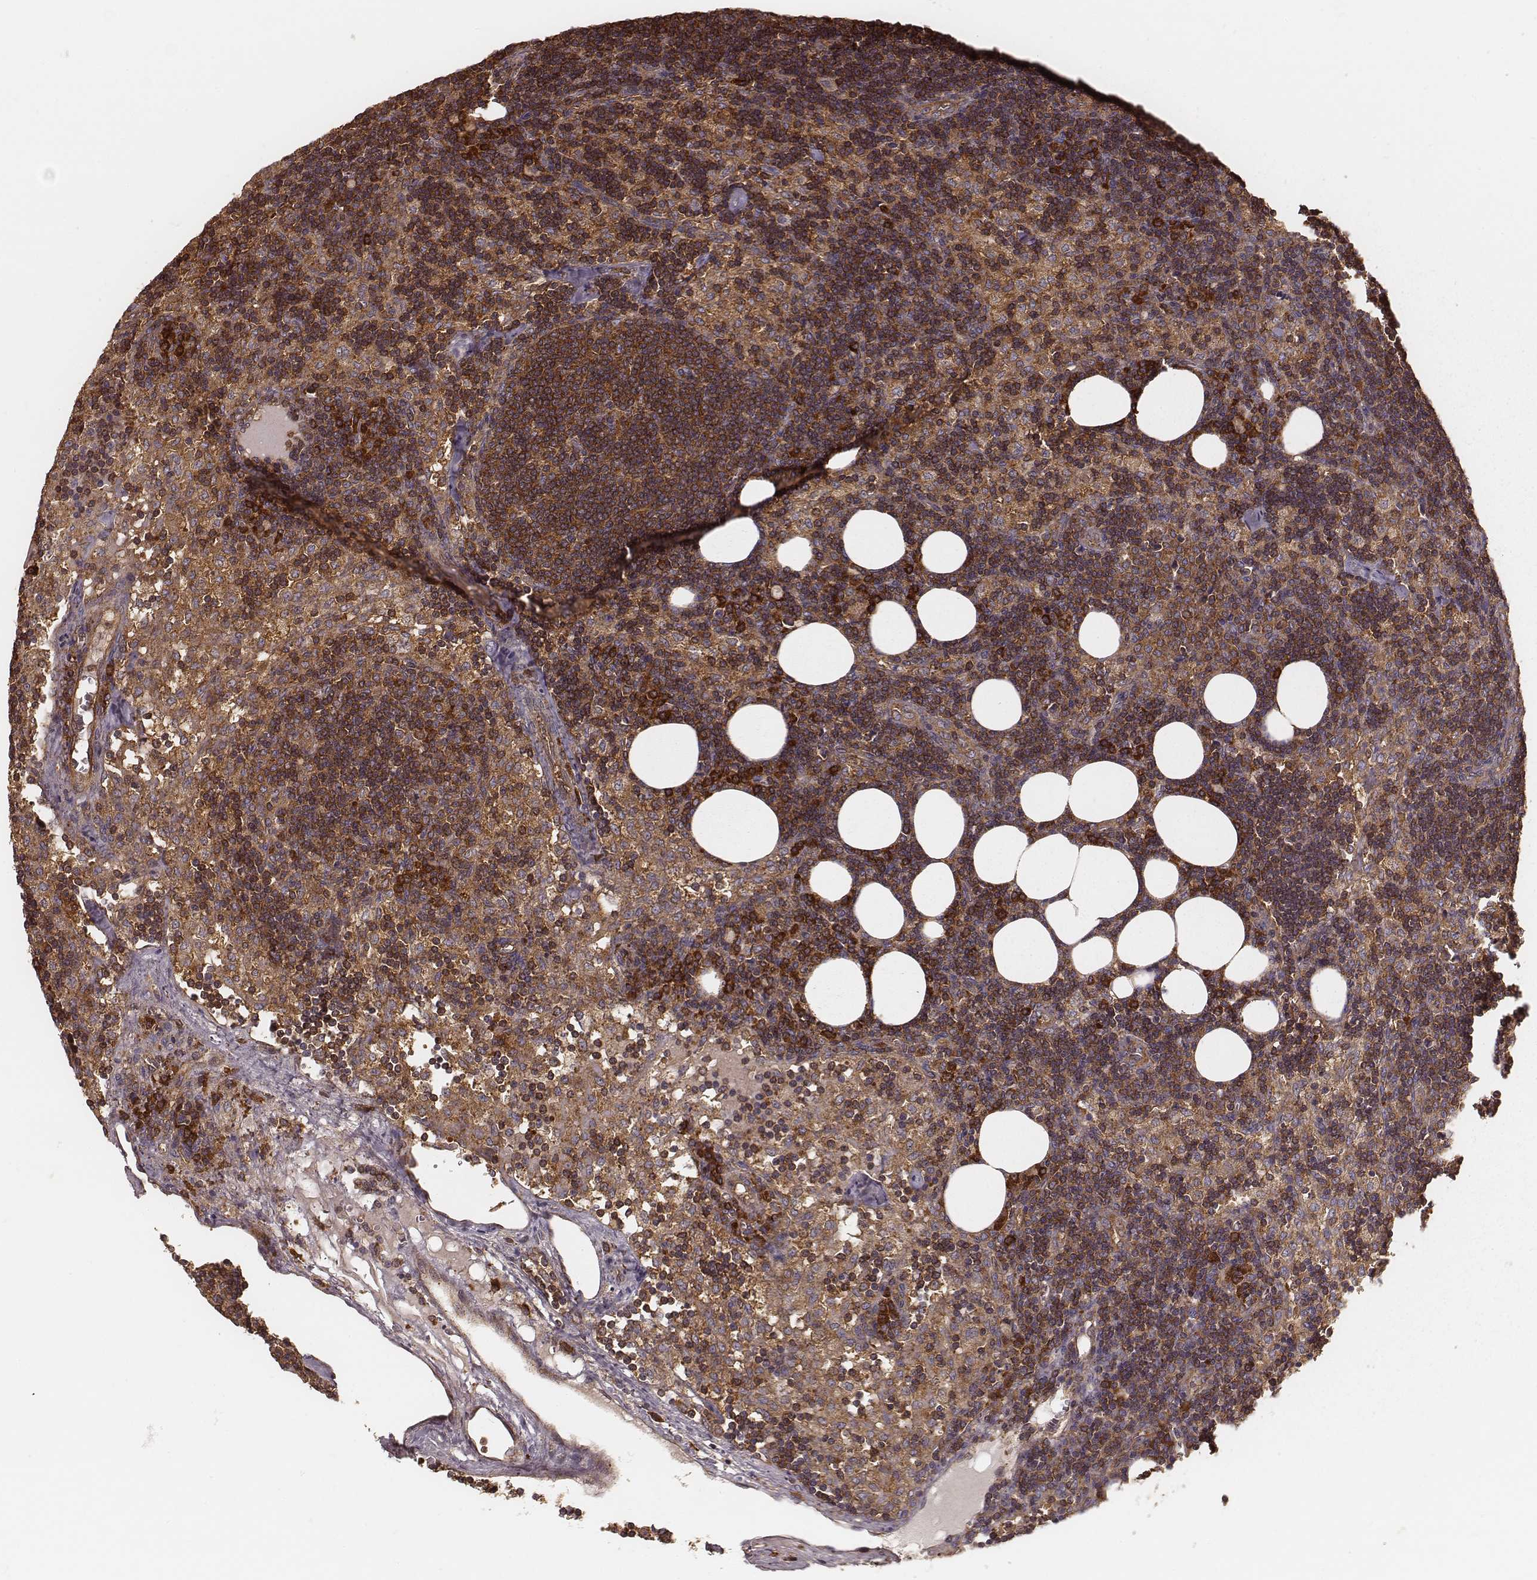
{"staining": {"intensity": "strong", "quantity": ">75%", "location": "cytoplasmic/membranous"}, "tissue": "lymph node", "cell_type": "Germinal center cells", "image_type": "normal", "snomed": [{"axis": "morphology", "description": "Normal tissue, NOS"}, {"axis": "topography", "description": "Lymph node"}], "caption": "Immunohistochemical staining of normal human lymph node exhibits high levels of strong cytoplasmic/membranous expression in about >75% of germinal center cells.", "gene": "CARS1", "patient": {"sex": "female", "age": 52}}